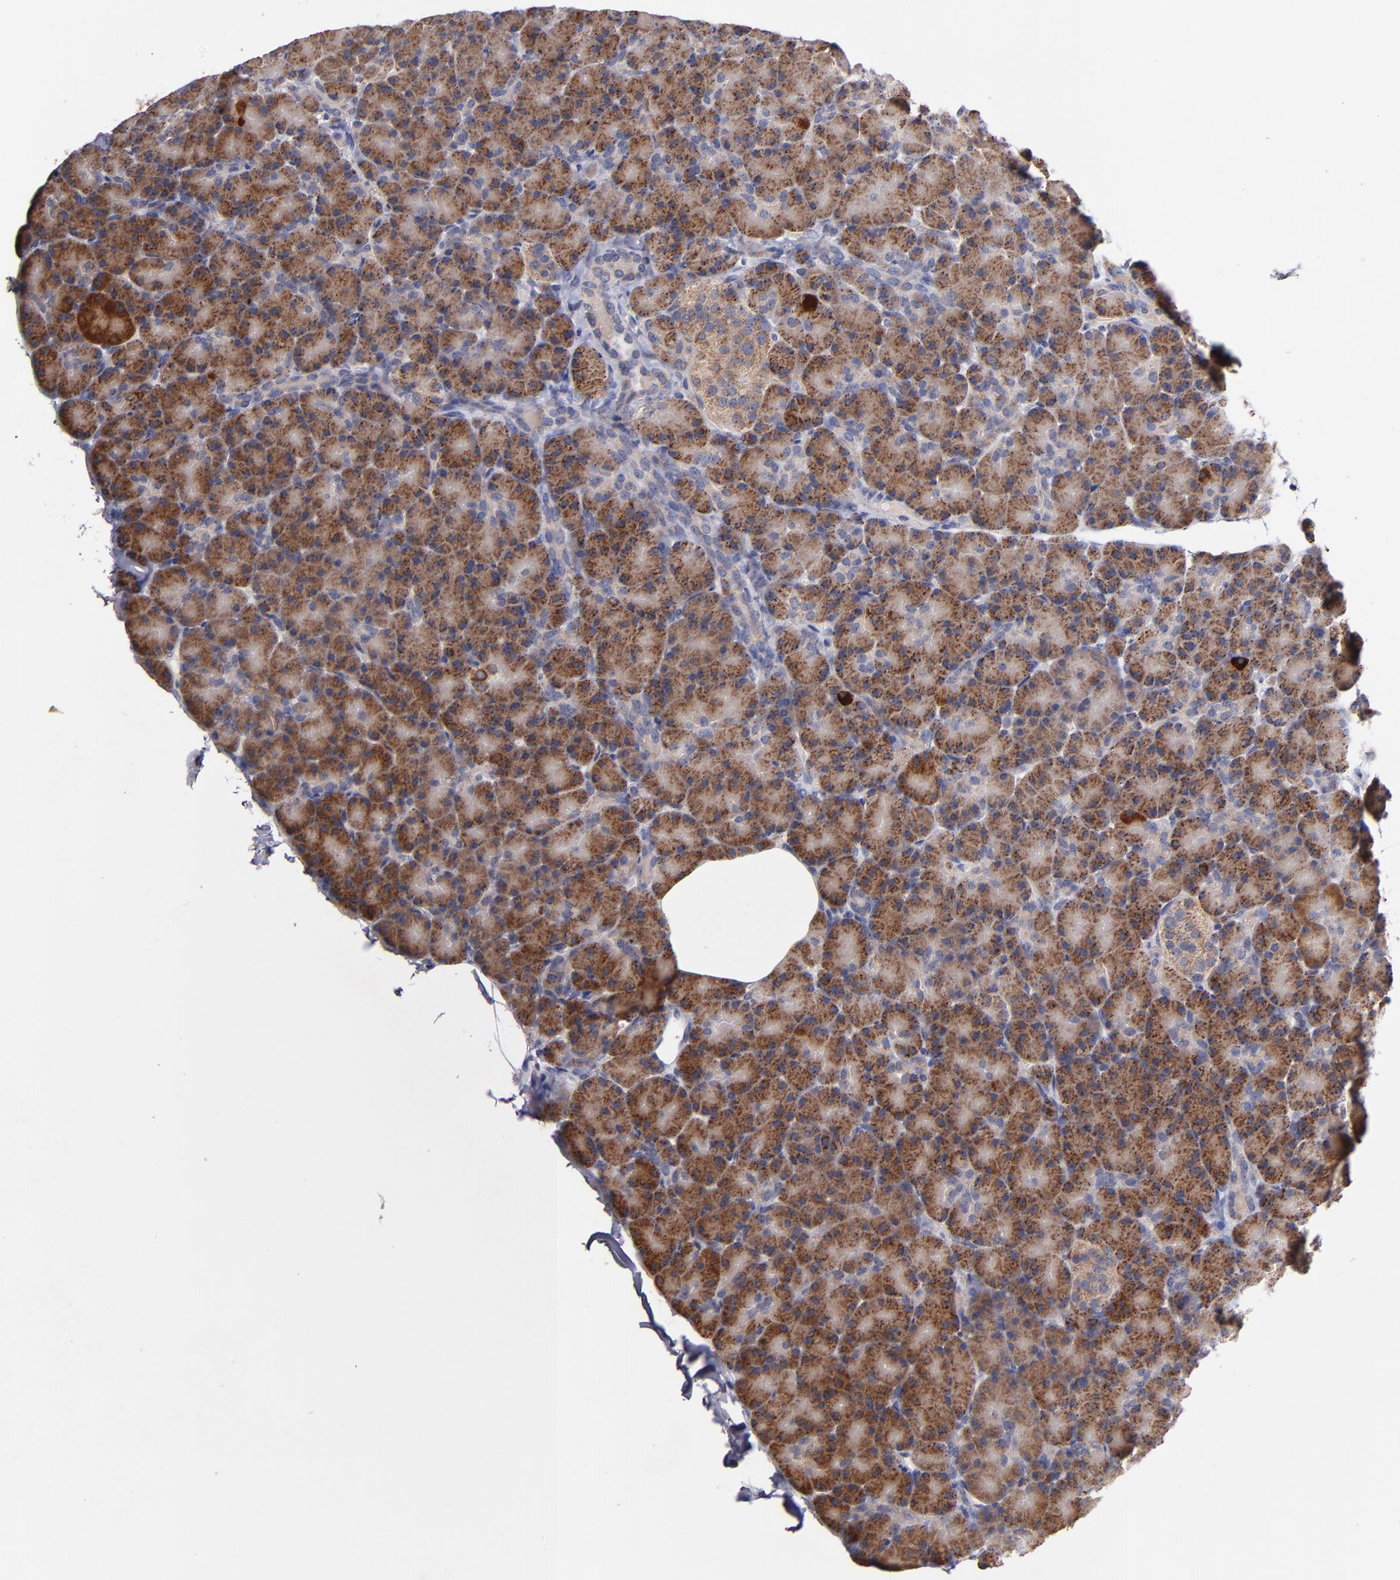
{"staining": {"intensity": "moderate", "quantity": ">75%", "location": "cytoplasmic/membranous"}, "tissue": "pancreas", "cell_type": "Exocrine glandular cells", "image_type": "normal", "snomed": [{"axis": "morphology", "description": "Normal tissue, NOS"}, {"axis": "topography", "description": "Pancreas"}], "caption": "The histopathology image displays staining of unremarkable pancreas, revealing moderate cytoplasmic/membranous protein expression (brown color) within exocrine glandular cells.", "gene": "DIABLO", "patient": {"sex": "female", "age": 43}}